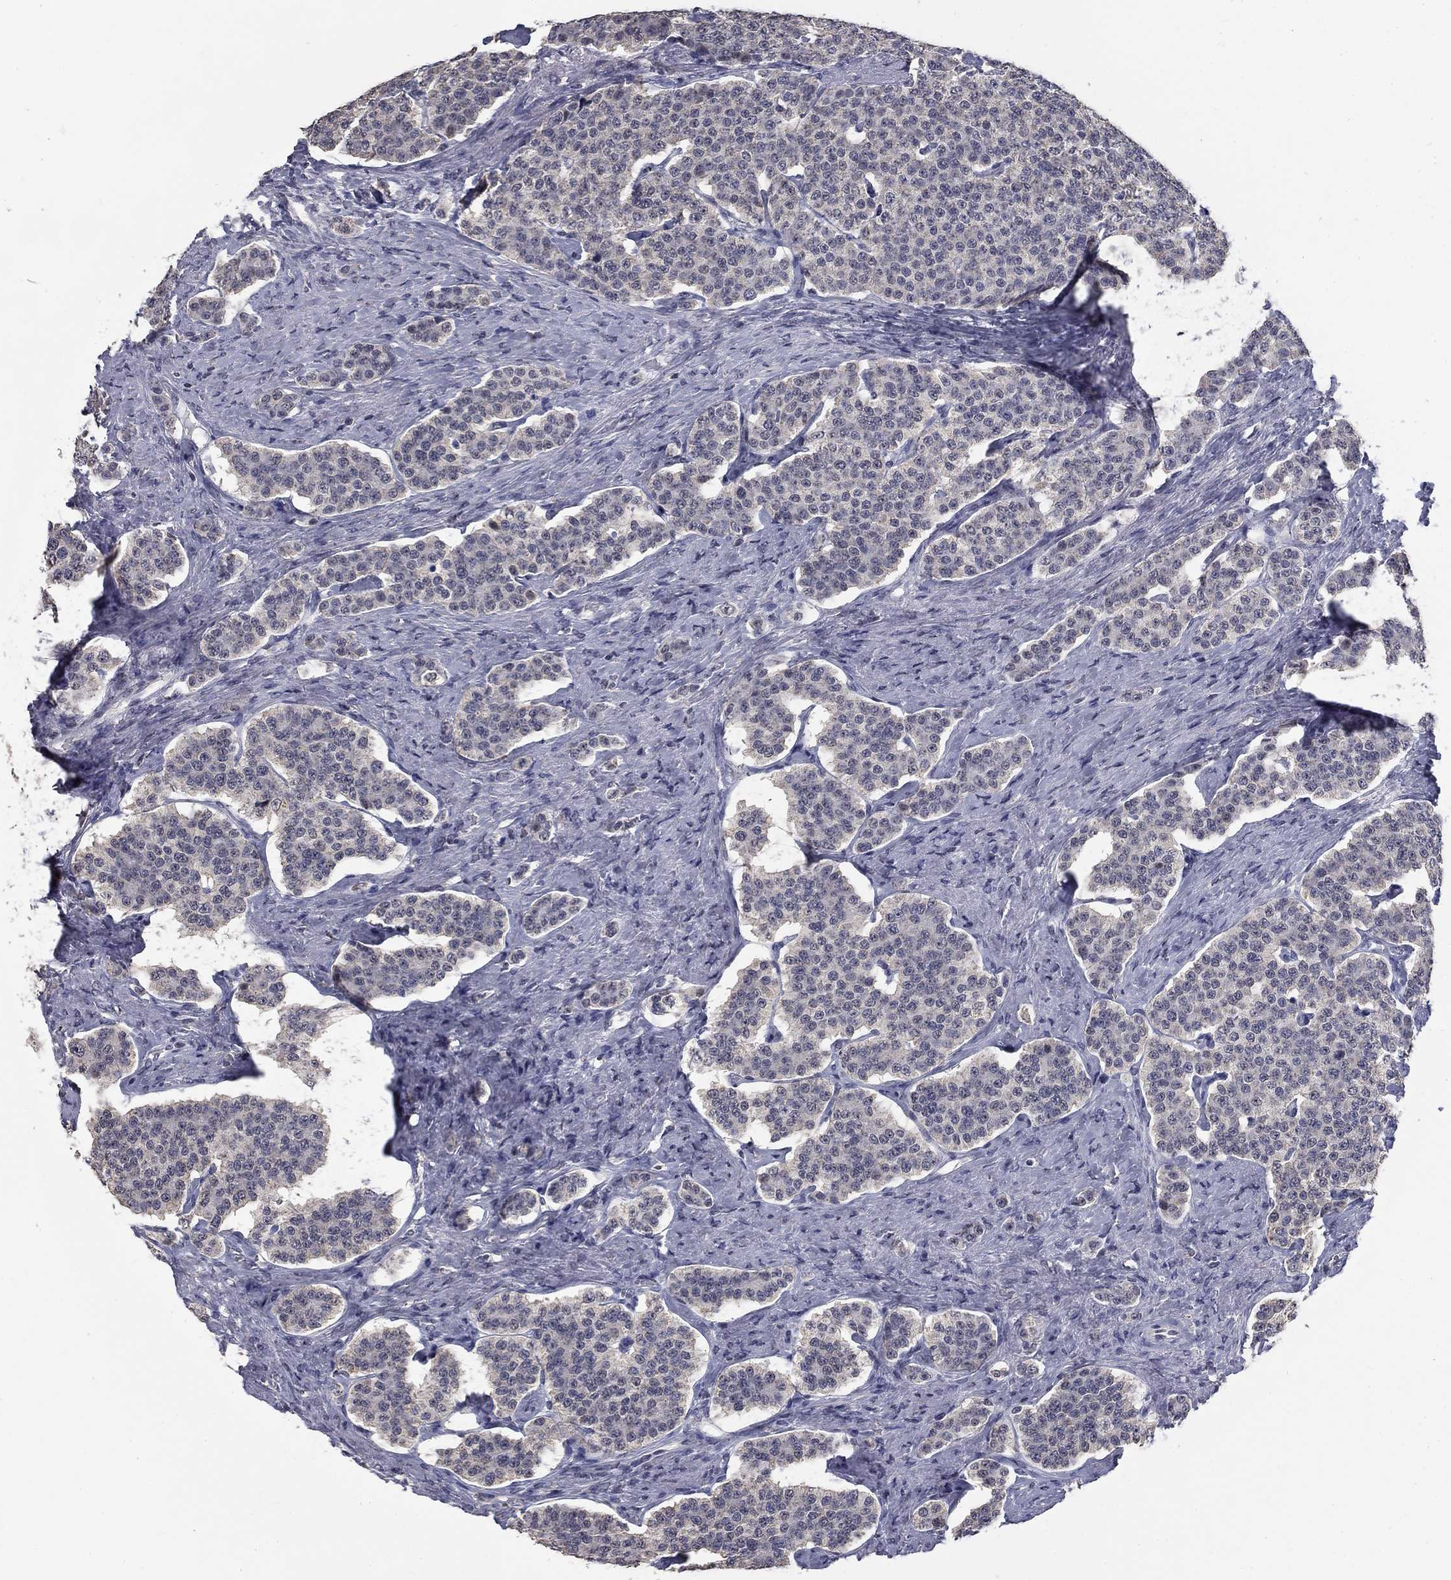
{"staining": {"intensity": "negative", "quantity": "none", "location": "none"}, "tissue": "carcinoid", "cell_type": "Tumor cells", "image_type": "cancer", "snomed": [{"axis": "morphology", "description": "Carcinoid, malignant, NOS"}, {"axis": "topography", "description": "Small intestine"}], "caption": "A micrograph of human malignant carcinoid is negative for staining in tumor cells.", "gene": "SPATA33", "patient": {"sex": "female", "age": 58}}